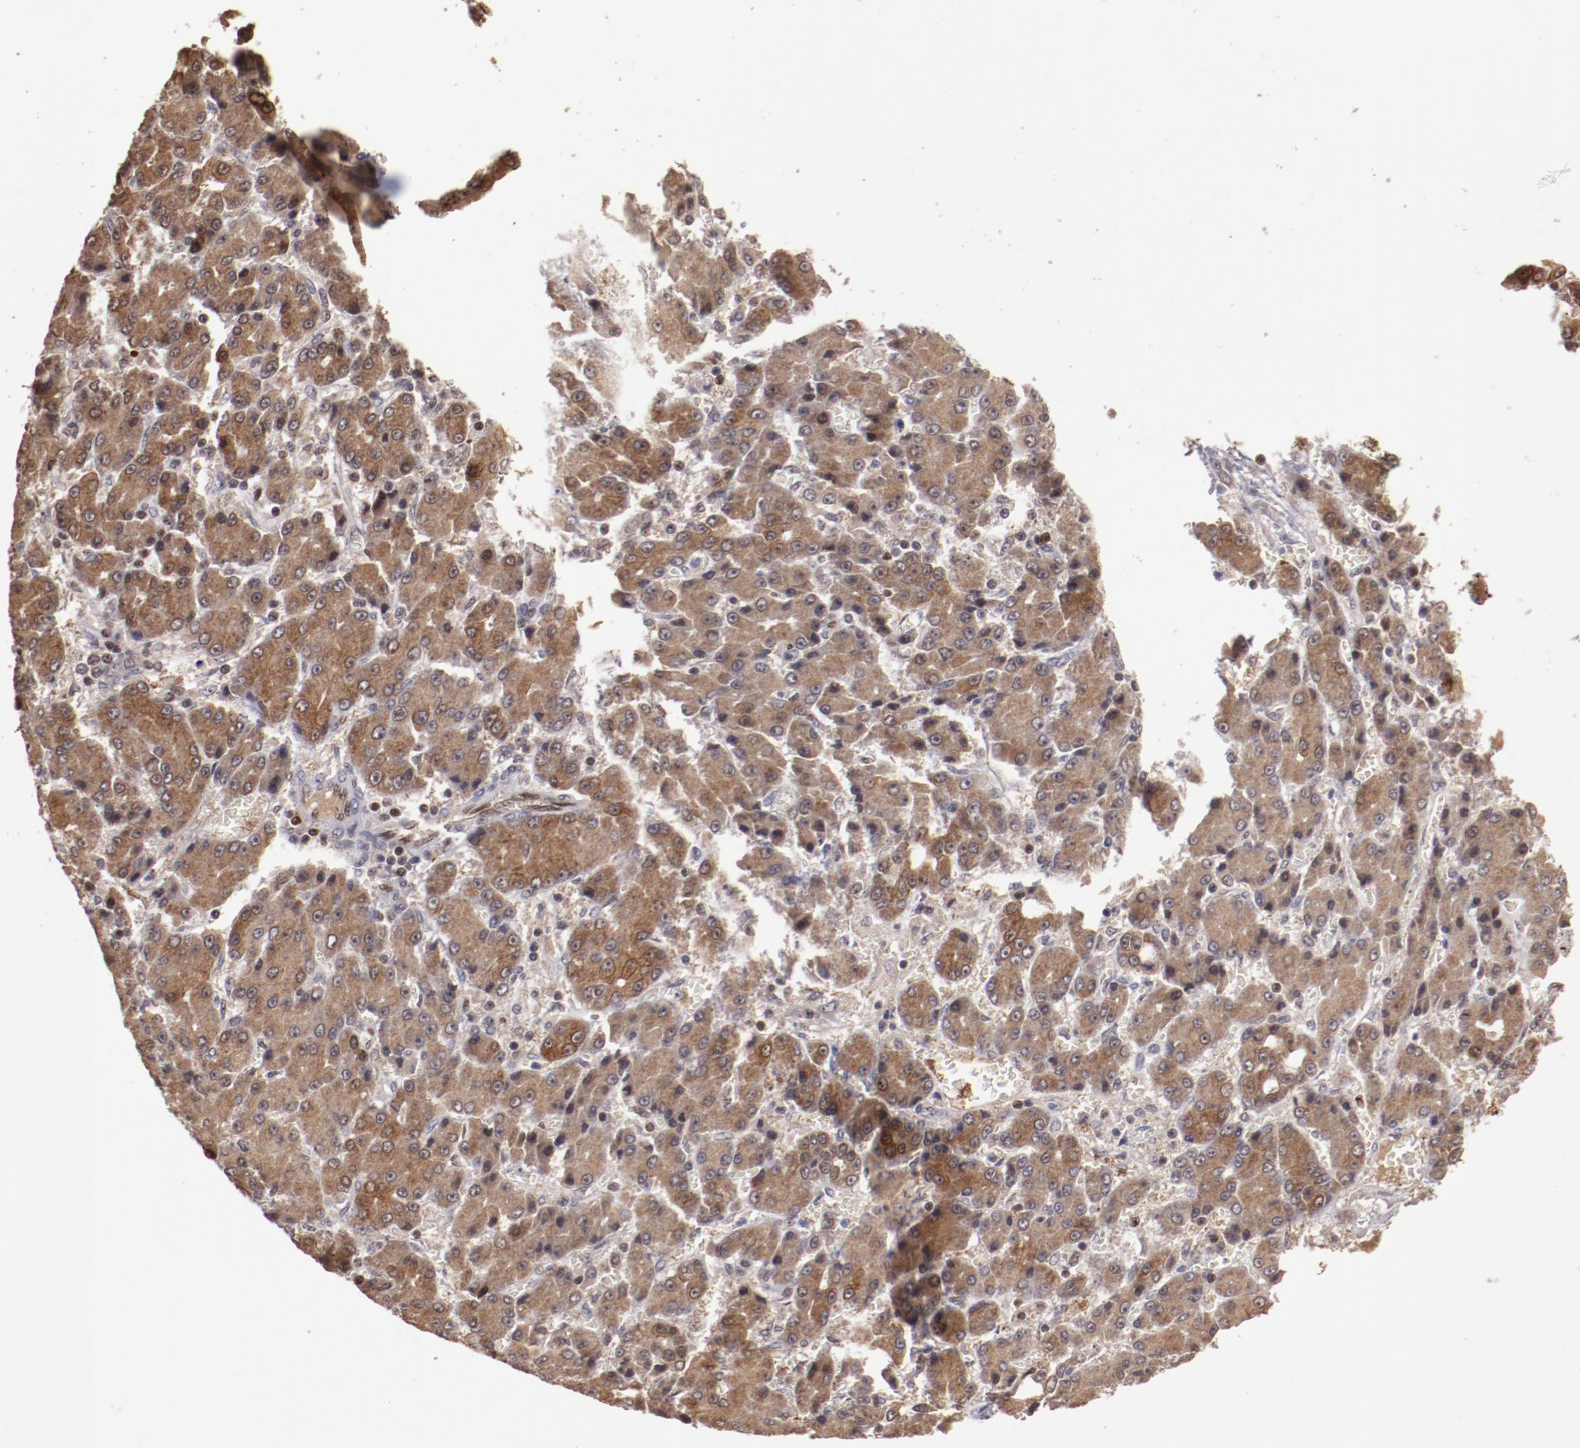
{"staining": {"intensity": "moderate", "quantity": ">75%", "location": "cytoplasmic/membranous,nuclear"}, "tissue": "liver cancer", "cell_type": "Tumor cells", "image_type": "cancer", "snomed": [{"axis": "morphology", "description": "Carcinoma, Hepatocellular, NOS"}, {"axis": "topography", "description": "Liver"}], "caption": "A brown stain labels moderate cytoplasmic/membranous and nuclear expression of a protein in hepatocellular carcinoma (liver) tumor cells. (brown staining indicates protein expression, while blue staining denotes nuclei).", "gene": "DDX24", "patient": {"sex": "male", "age": 69}}